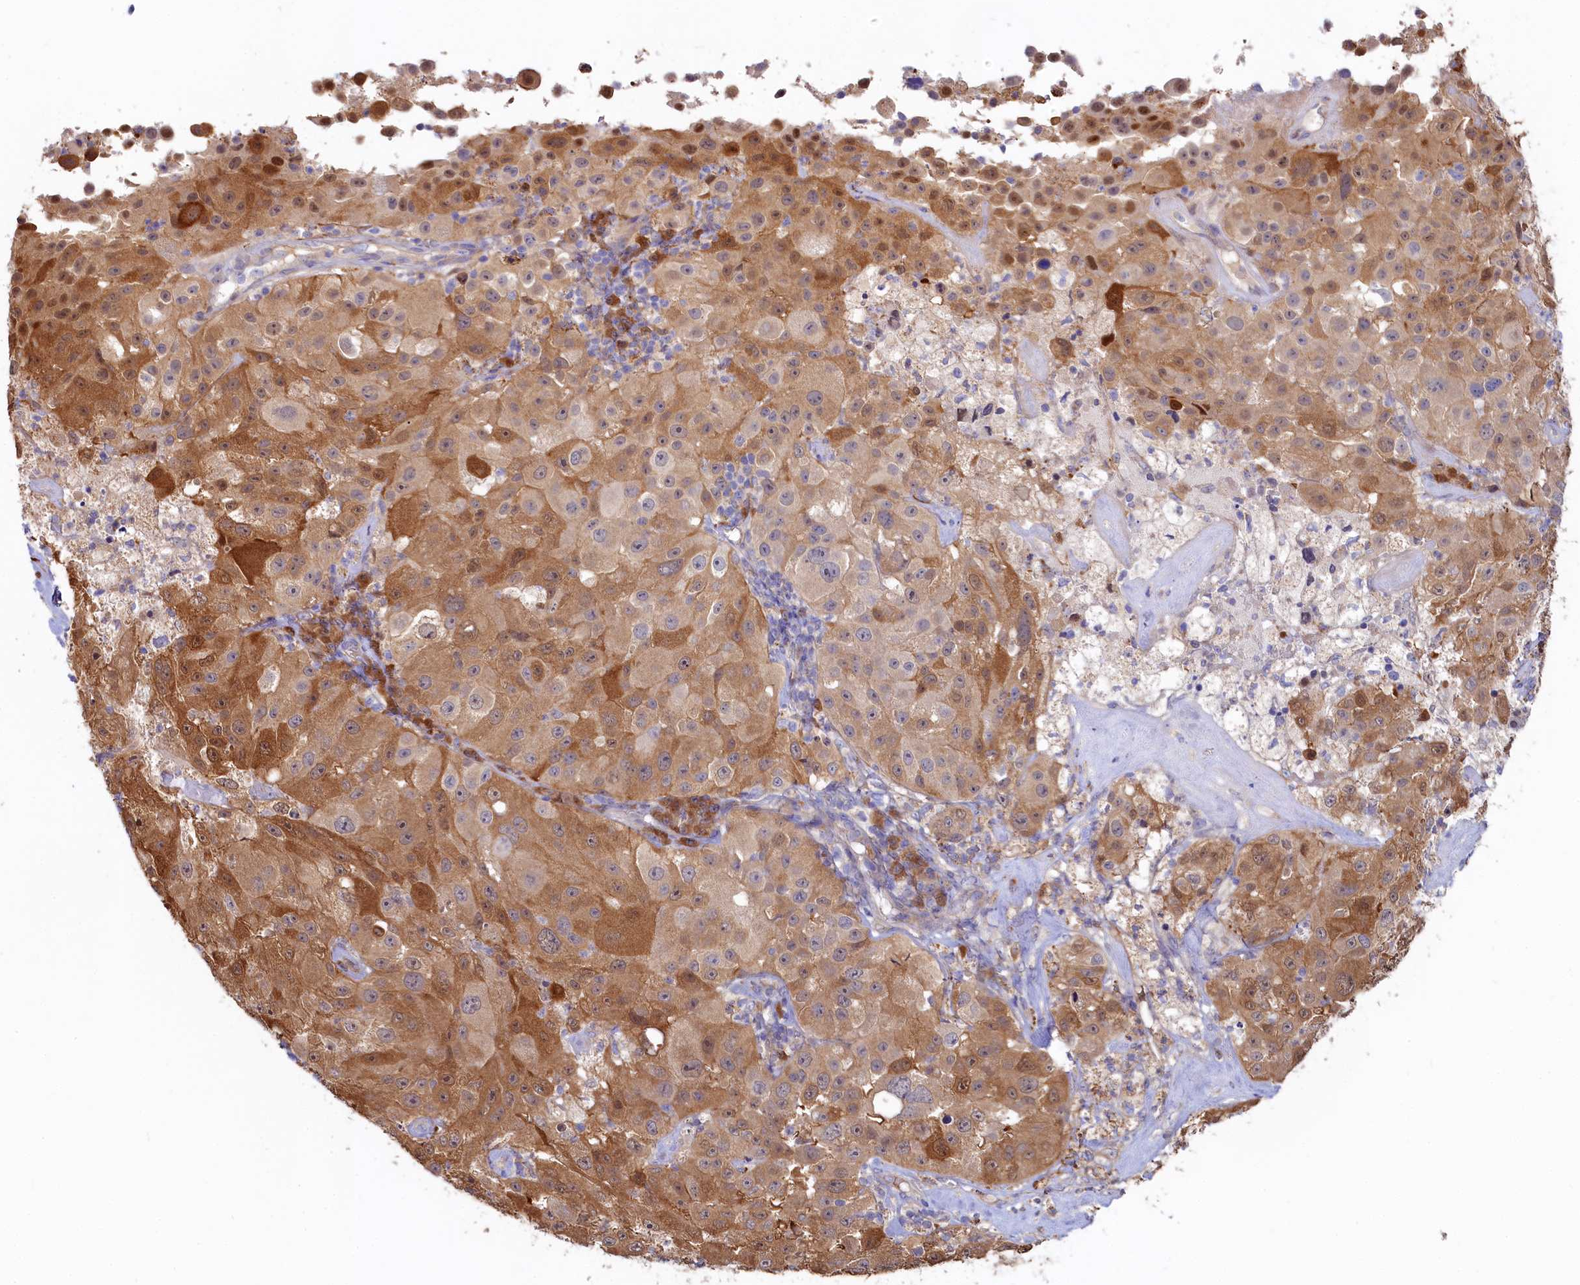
{"staining": {"intensity": "moderate", "quantity": ">75%", "location": "cytoplasmic/membranous"}, "tissue": "melanoma", "cell_type": "Tumor cells", "image_type": "cancer", "snomed": [{"axis": "morphology", "description": "Malignant melanoma, Metastatic site"}, {"axis": "topography", "description": "Lymph node"}], "caption": "Immunohistochemical staining of melanoma shows medium levels of moderate cytoplasmic/membranous positivity in approximately >75% of tumor cells.", "gene": "ASTE1", "patient": {"sex": "male", "age": 62}}